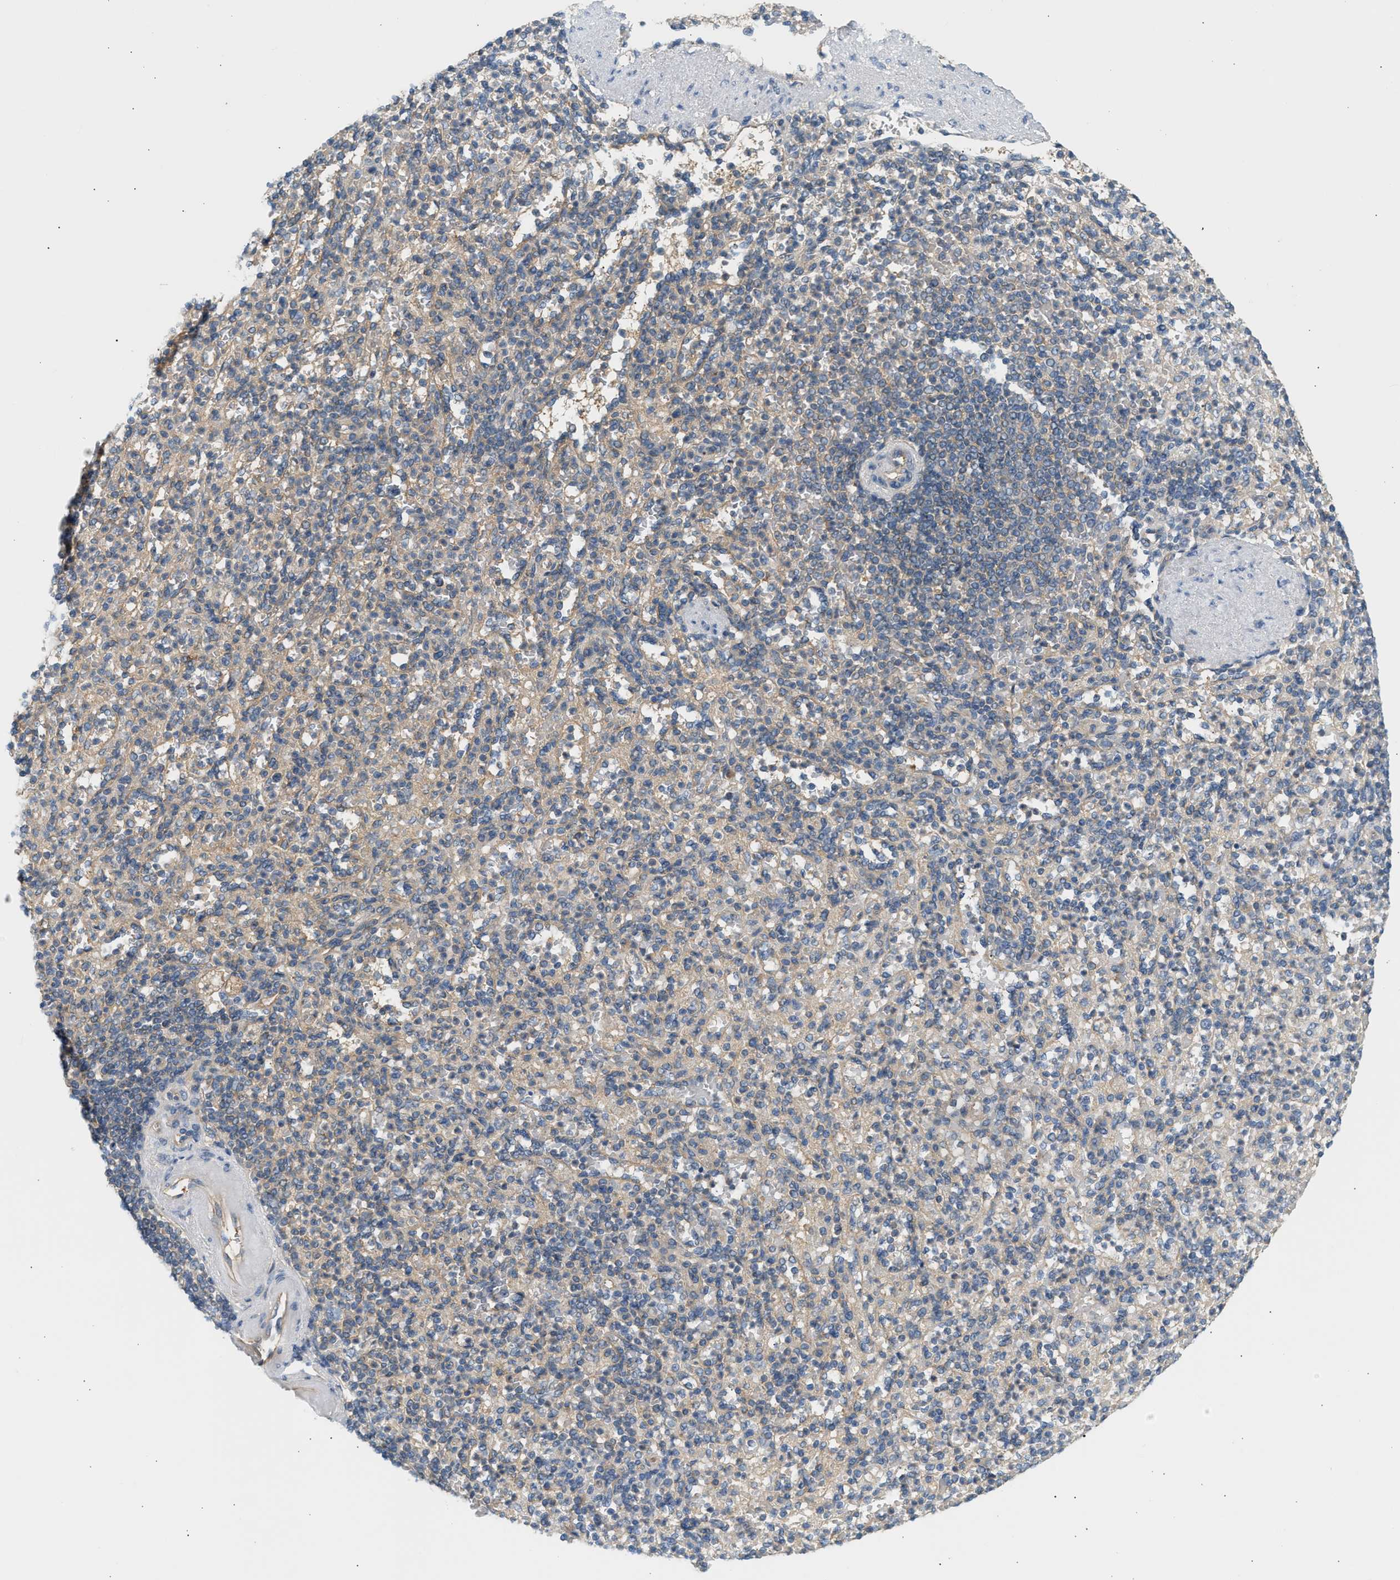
{"staining": {"intensity": "moderate", "quantity": "25%-75%", "location": "cytoplasmic/membranous"}, "tissue": "spleen", "cell_type": "Cells in red pulp", "image_type": "normal", "snomed": [{"axis": "morphology", "description": "Normal tissue, NOS"}, {"axis": "topography", "description": "Spleen"}], "caption": "Immunohistochemical staining of benign spleen demonstrates medium levels of moderate cytoplasmic/membranous positivity in about 25%-75% of cells in red pulp.", "gene": "PAFAH1B1", "patient": {"sex": "female", "age": 74}}